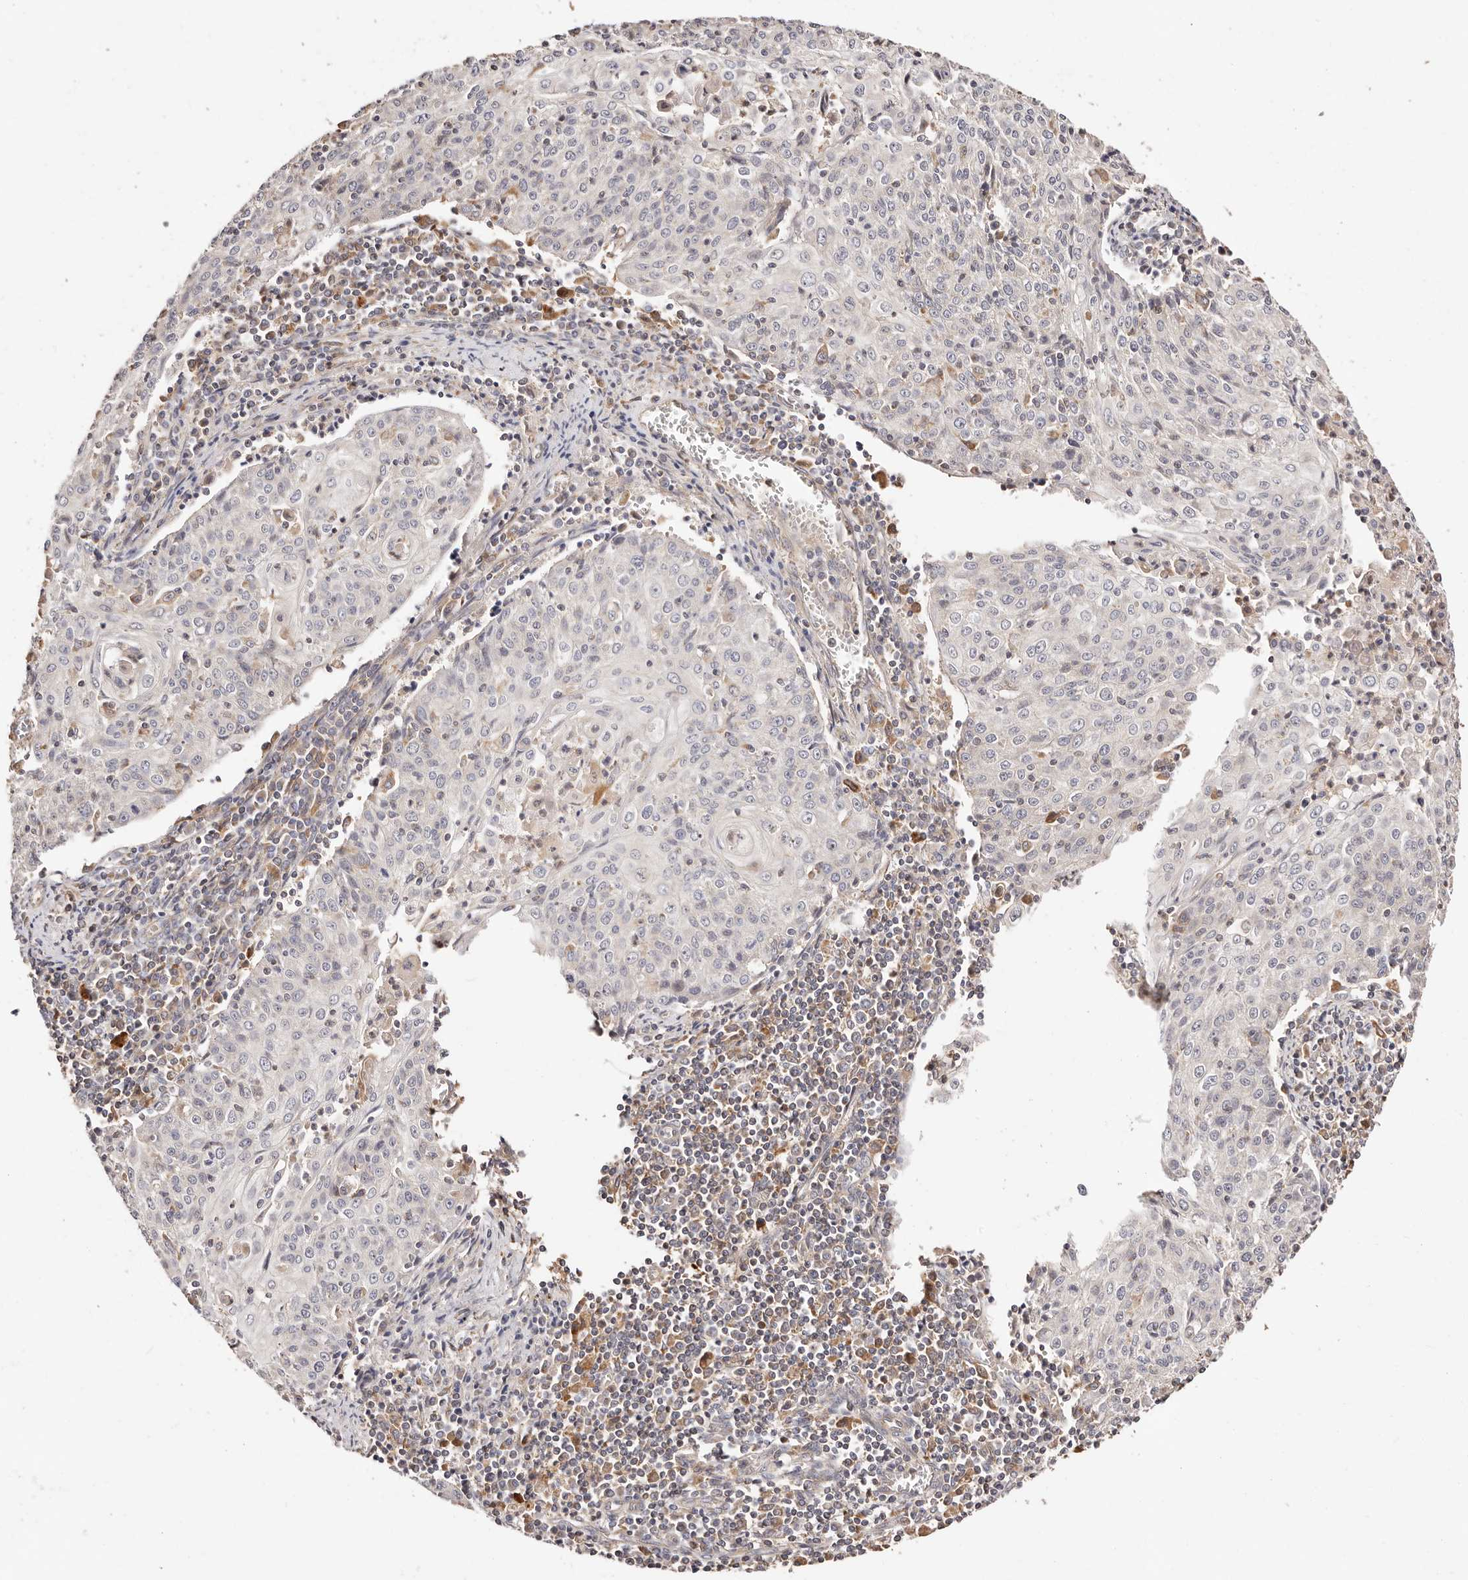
{"staining": {"intensity": "negative", "quantity": "none", "location": "none"}, "tissue": "cervical cancer", "cell_type": "Tumor cells", "image_type": "cancer", "snomed": [{"axis": "morphology", "description": "Squamous cell carcinoma, NOS"}, {"axis": "topography", "description": "Cervix"}], "caption": "This is an immunohistochemistry (IHC) image of human cervical squamous cell carcinoma. There is no staining in tumor cells.", "gene": "MAPK1", "patient": {"sex": "female", "age": 48}}